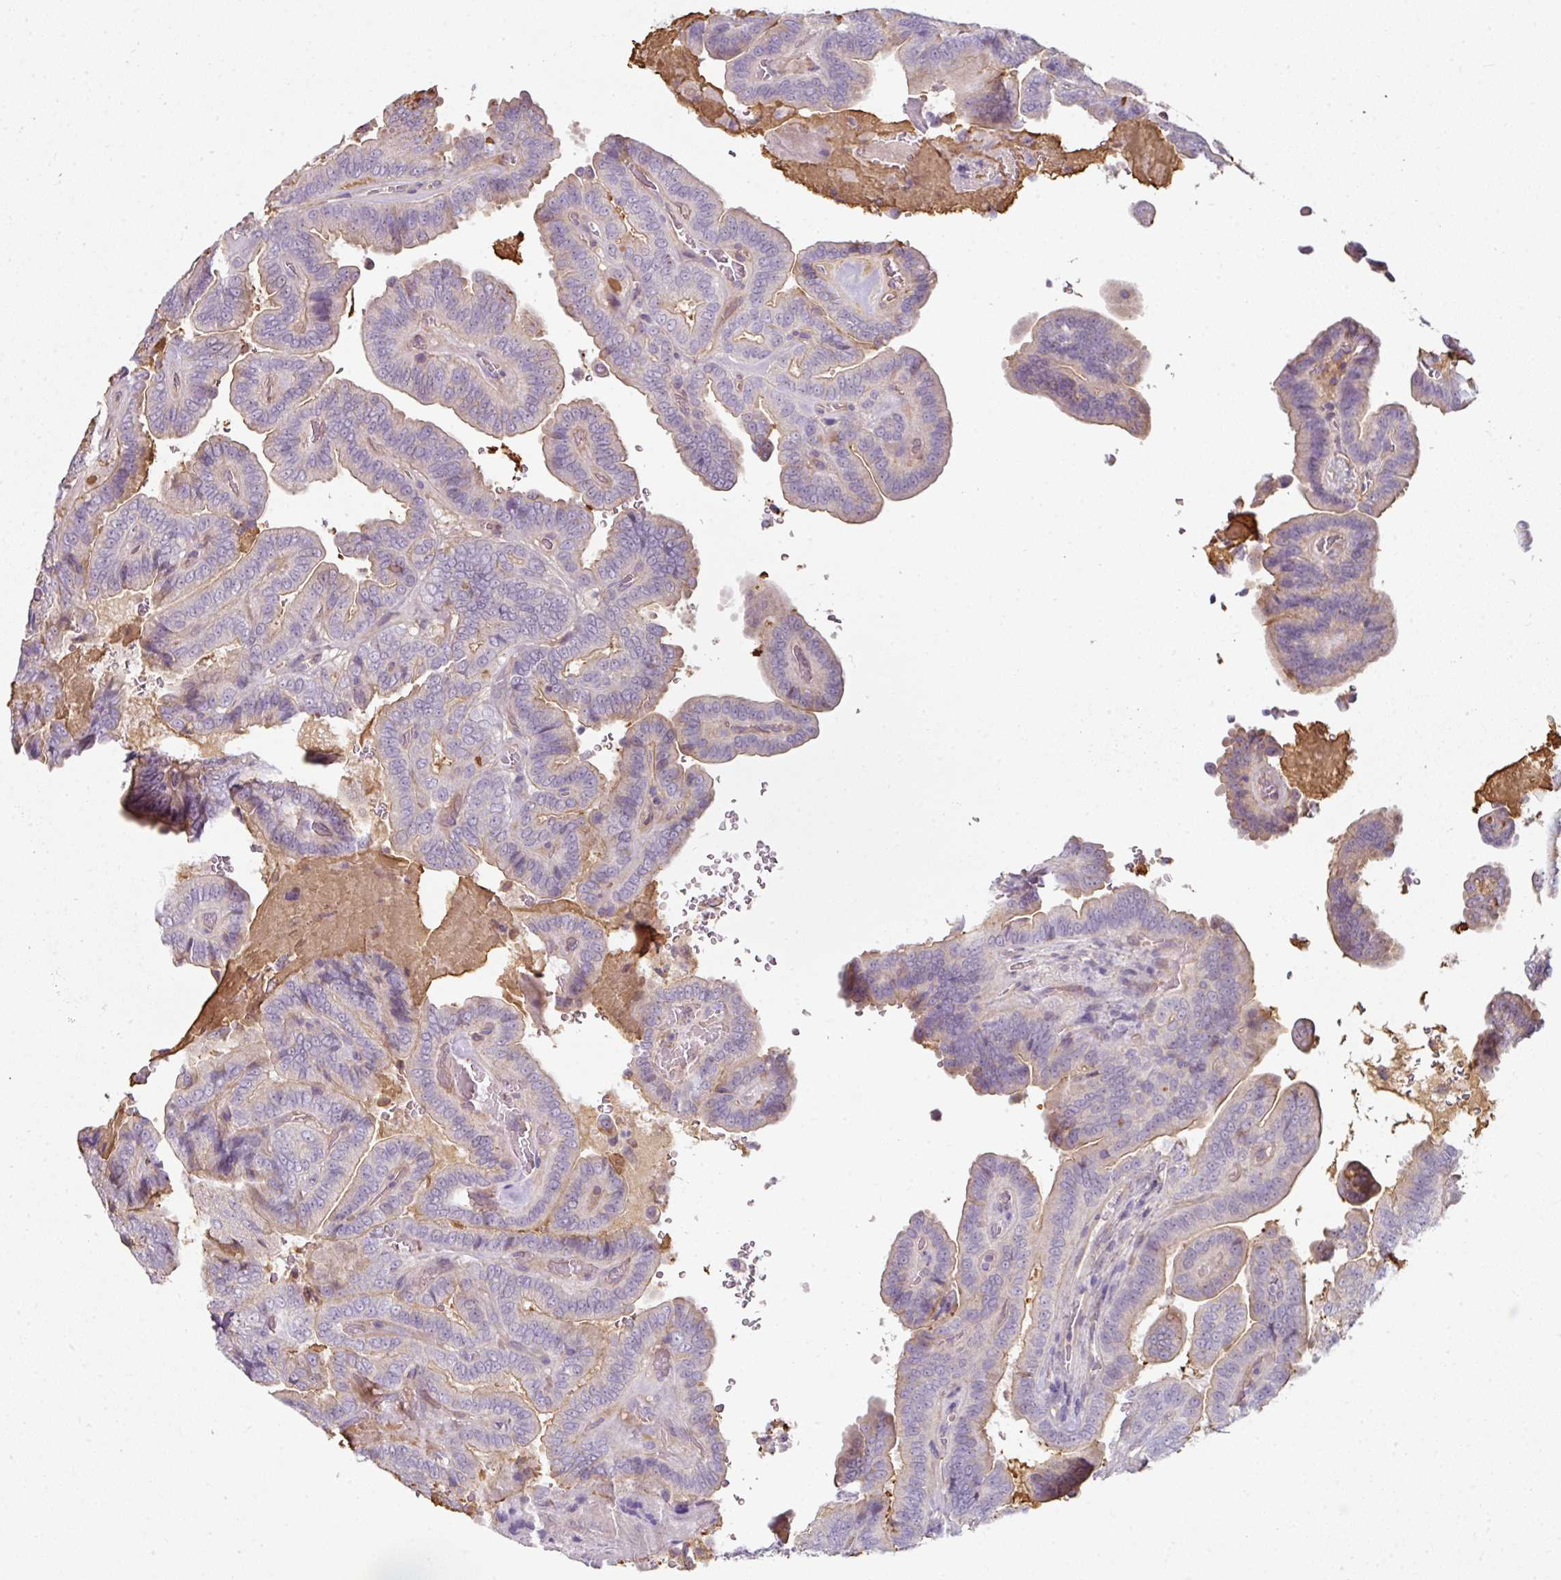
{"staining": {"intensity": "weak", "quantity": "25%-75%", "location": "cytoplasmic/membranous"}, "tissue": "thyroid cancer", "cell_type": "Tumor cells", "image_type": "cancer", "snomed": [{"axis": "morphology", "description": "Papillary adenocarcinoma, NOS"}, {"axis": "topography", "description": "Thyroid gland"}], "caption": "The histopathology image shows a brown stain indicating the presence of a protein in the cytoplasmic/membranous of tumor cells in thyroid cancer.", "gene": "FHAD1", "patient": {"sex": "male", "age": 61}}